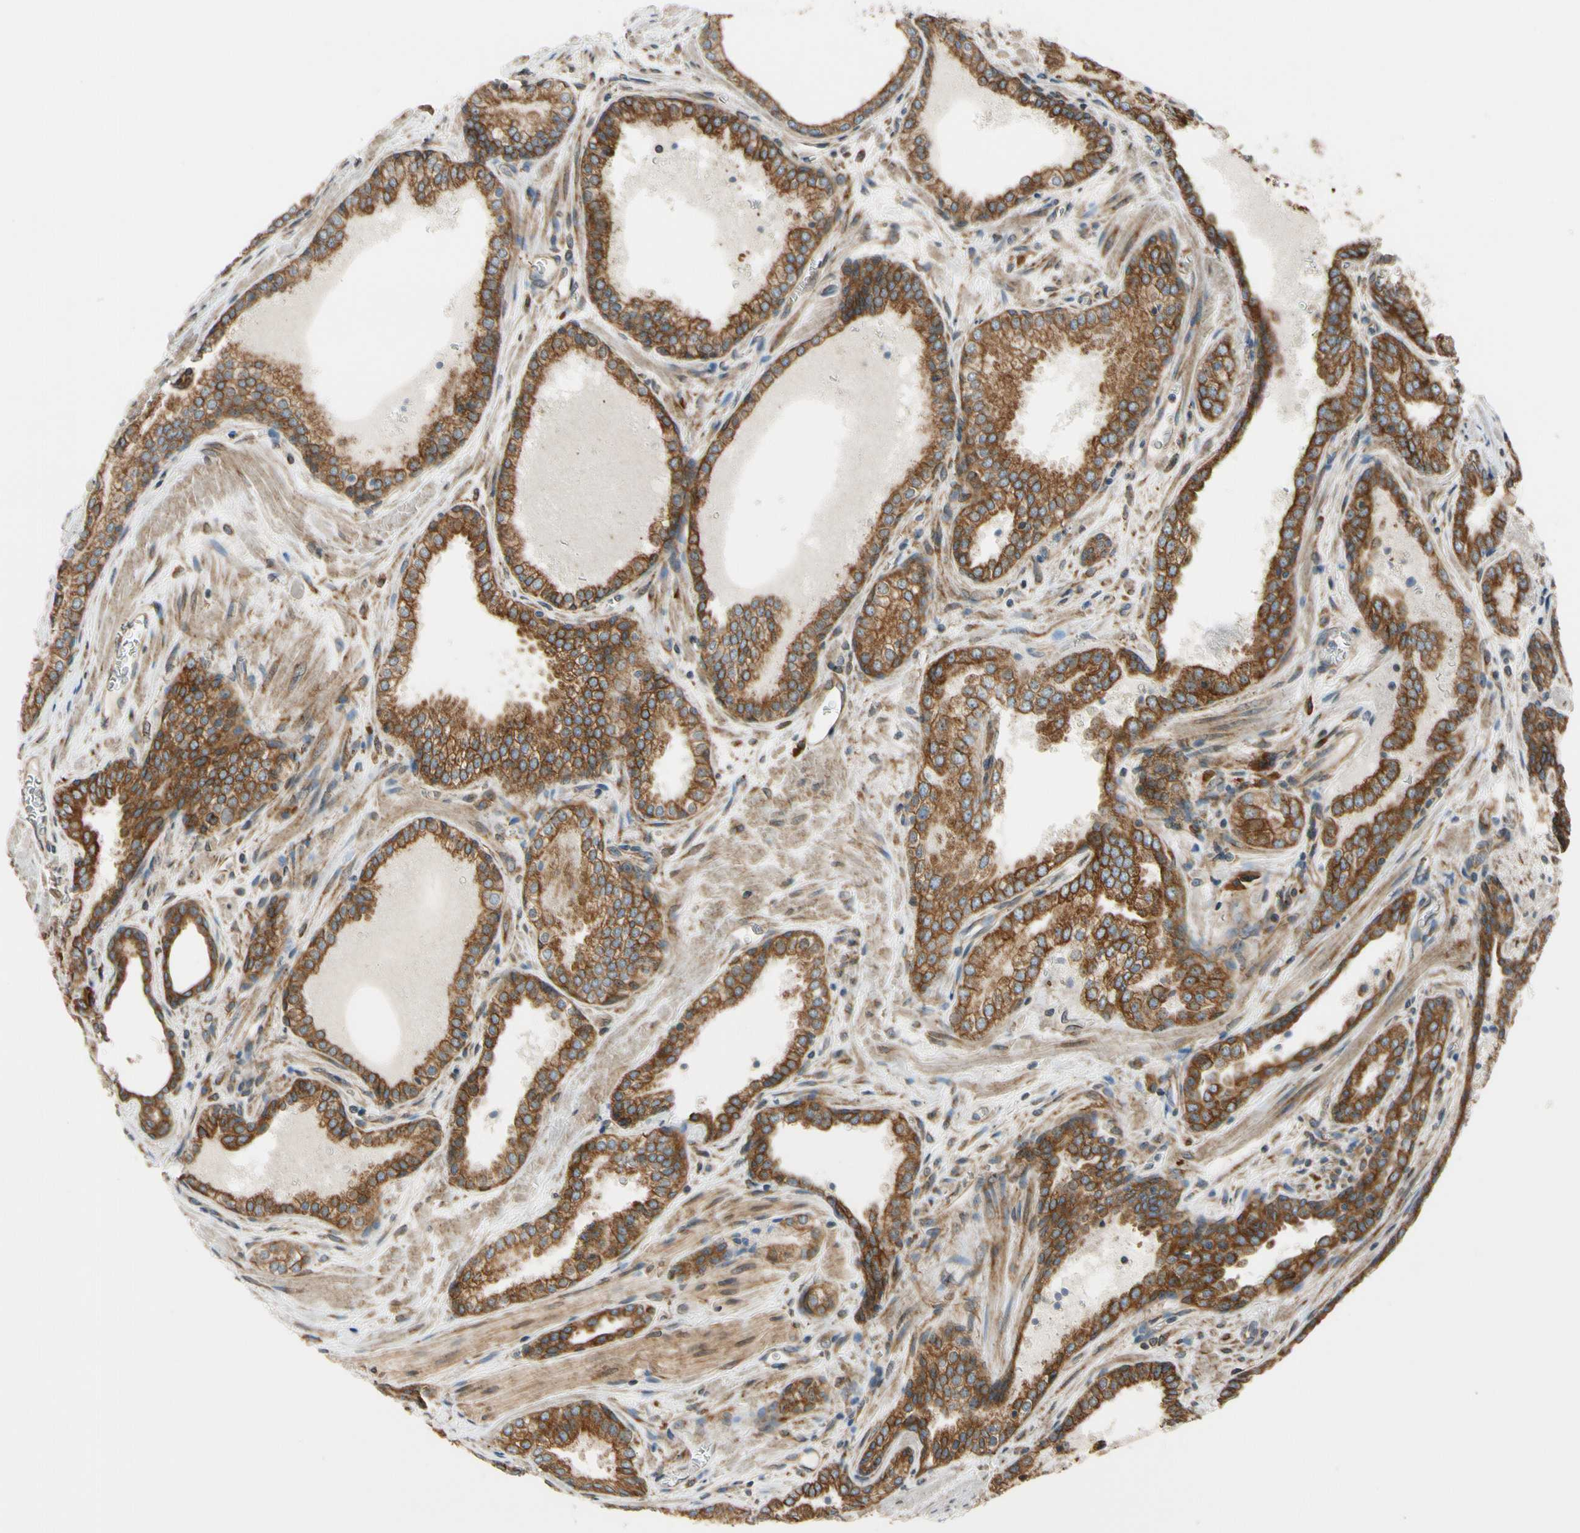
{"staining": {"intensity": "strong", "quantity": ">75%", "location": "cytoplasmic/membranous"}, "tissue": "prostate cancer", "cell_type": "Tumor cells", "image_type": "cancer", "snomed": [{"axis": "morphology", "description": "Adenocarcinoma, Low grade"}, {"axis": "topography", "description": "Prostate"}], "caption": "Protein positivity by IHC reveals strong cytoplasmic/membranous positivity in approximately >75% of tumor cells in prostate adenocarcinoma (low-grade). (brown staining indicates protein expression, while blue staining denotes nuclei).", "gene": "CLCC1", "patient": {"sex": "male", "age": 60}}